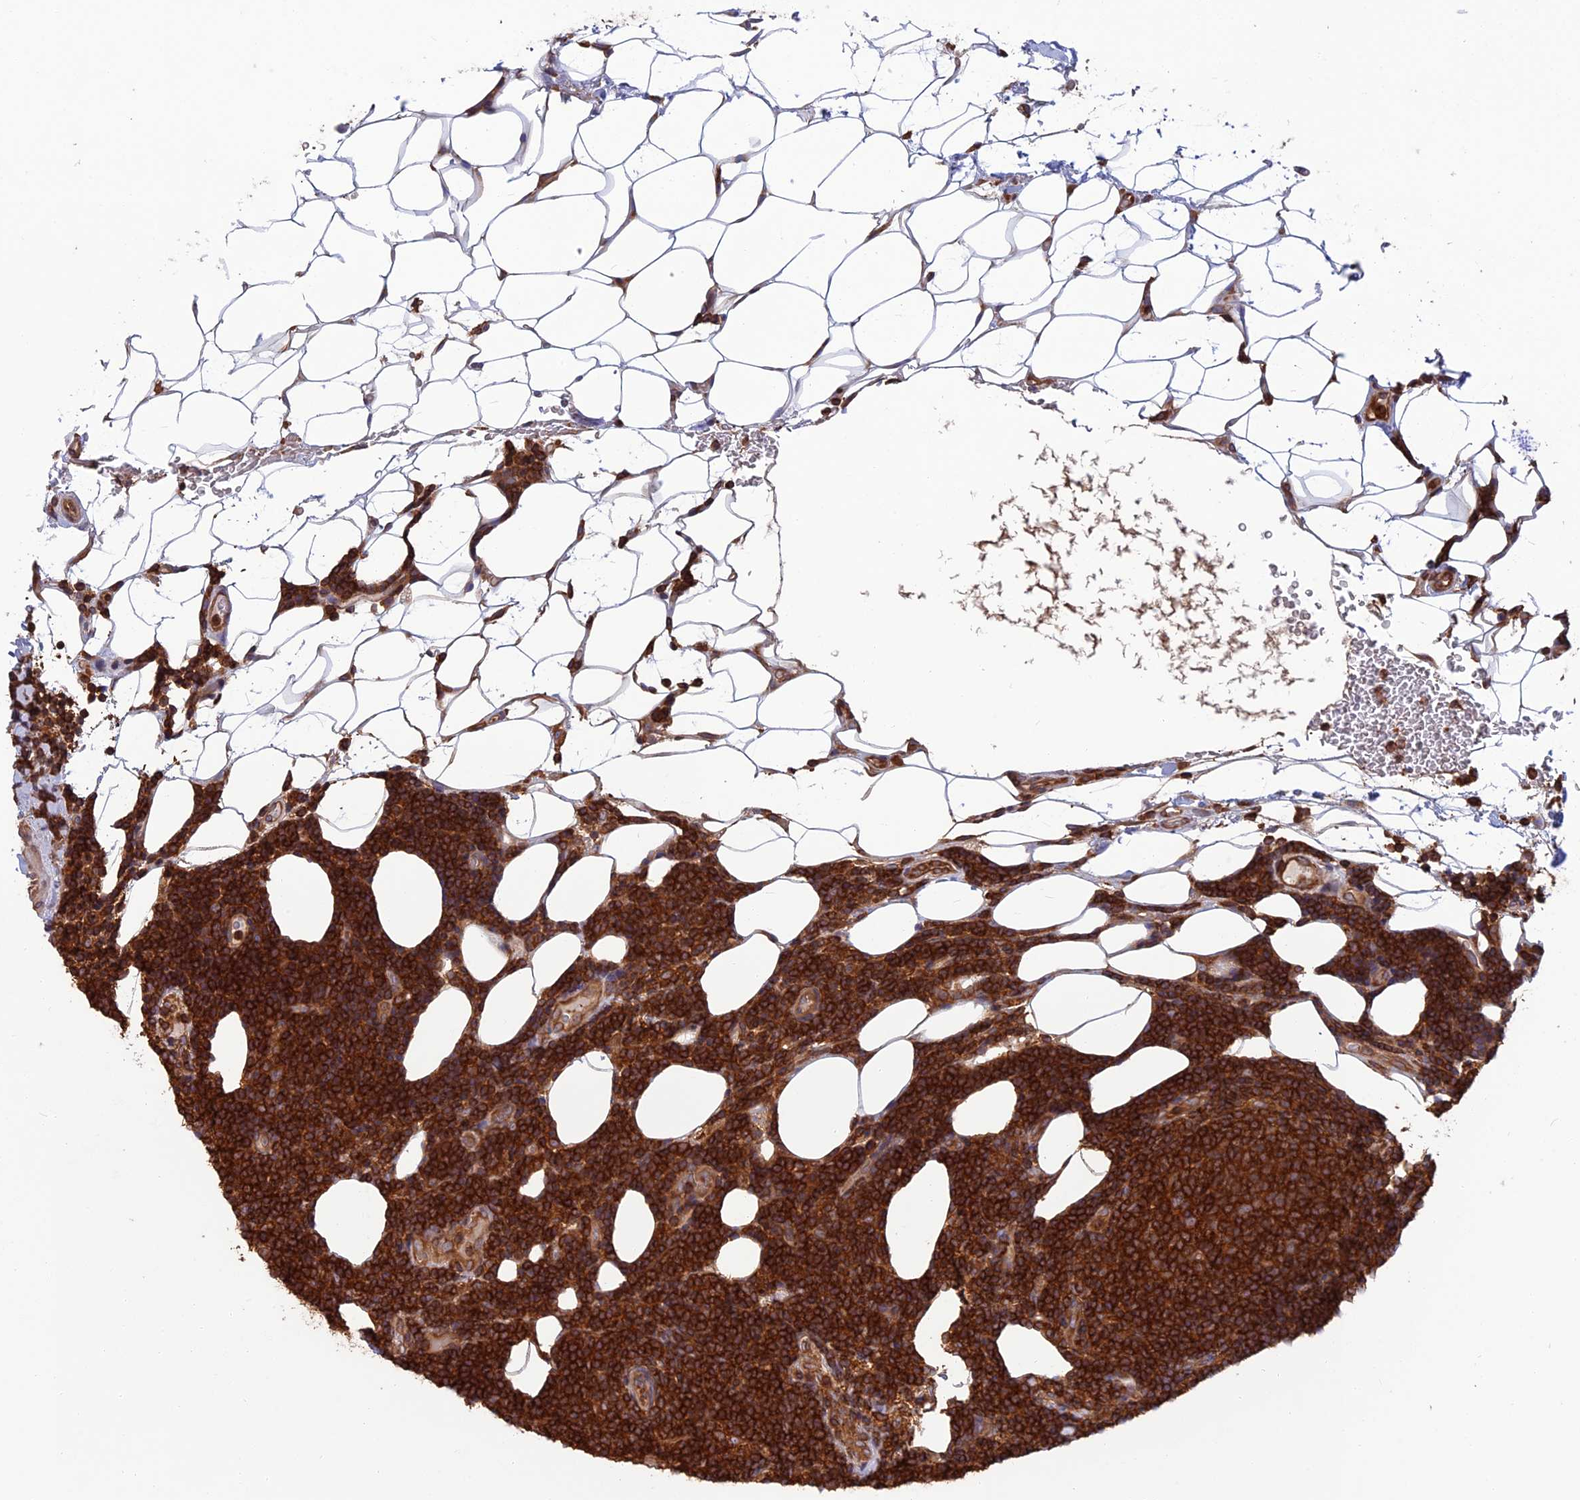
{"staining": {"intensity": "strong", "quantity": ">75%", "location": "cytoplasmic/membranous"}, "tissue": "lymphoma", "cell_type": "Tumor cells", "image_type": "cancer", "snomed": [{"axis": "morphology", "description": "Malignant lymphoma, non-Hodgkin's type, Low grade"}, {"axis": "topography", "description": "Lymph node"}], "caption": "Protein expression by IHC reveals strong cytoplasmic/membranous expression in about >75% of tumor cells in malignant lymphoma, non-Hodgkin's type (low-grade).", "gene": "WDR1", "patient": {"sex": "male", "age": 66}}